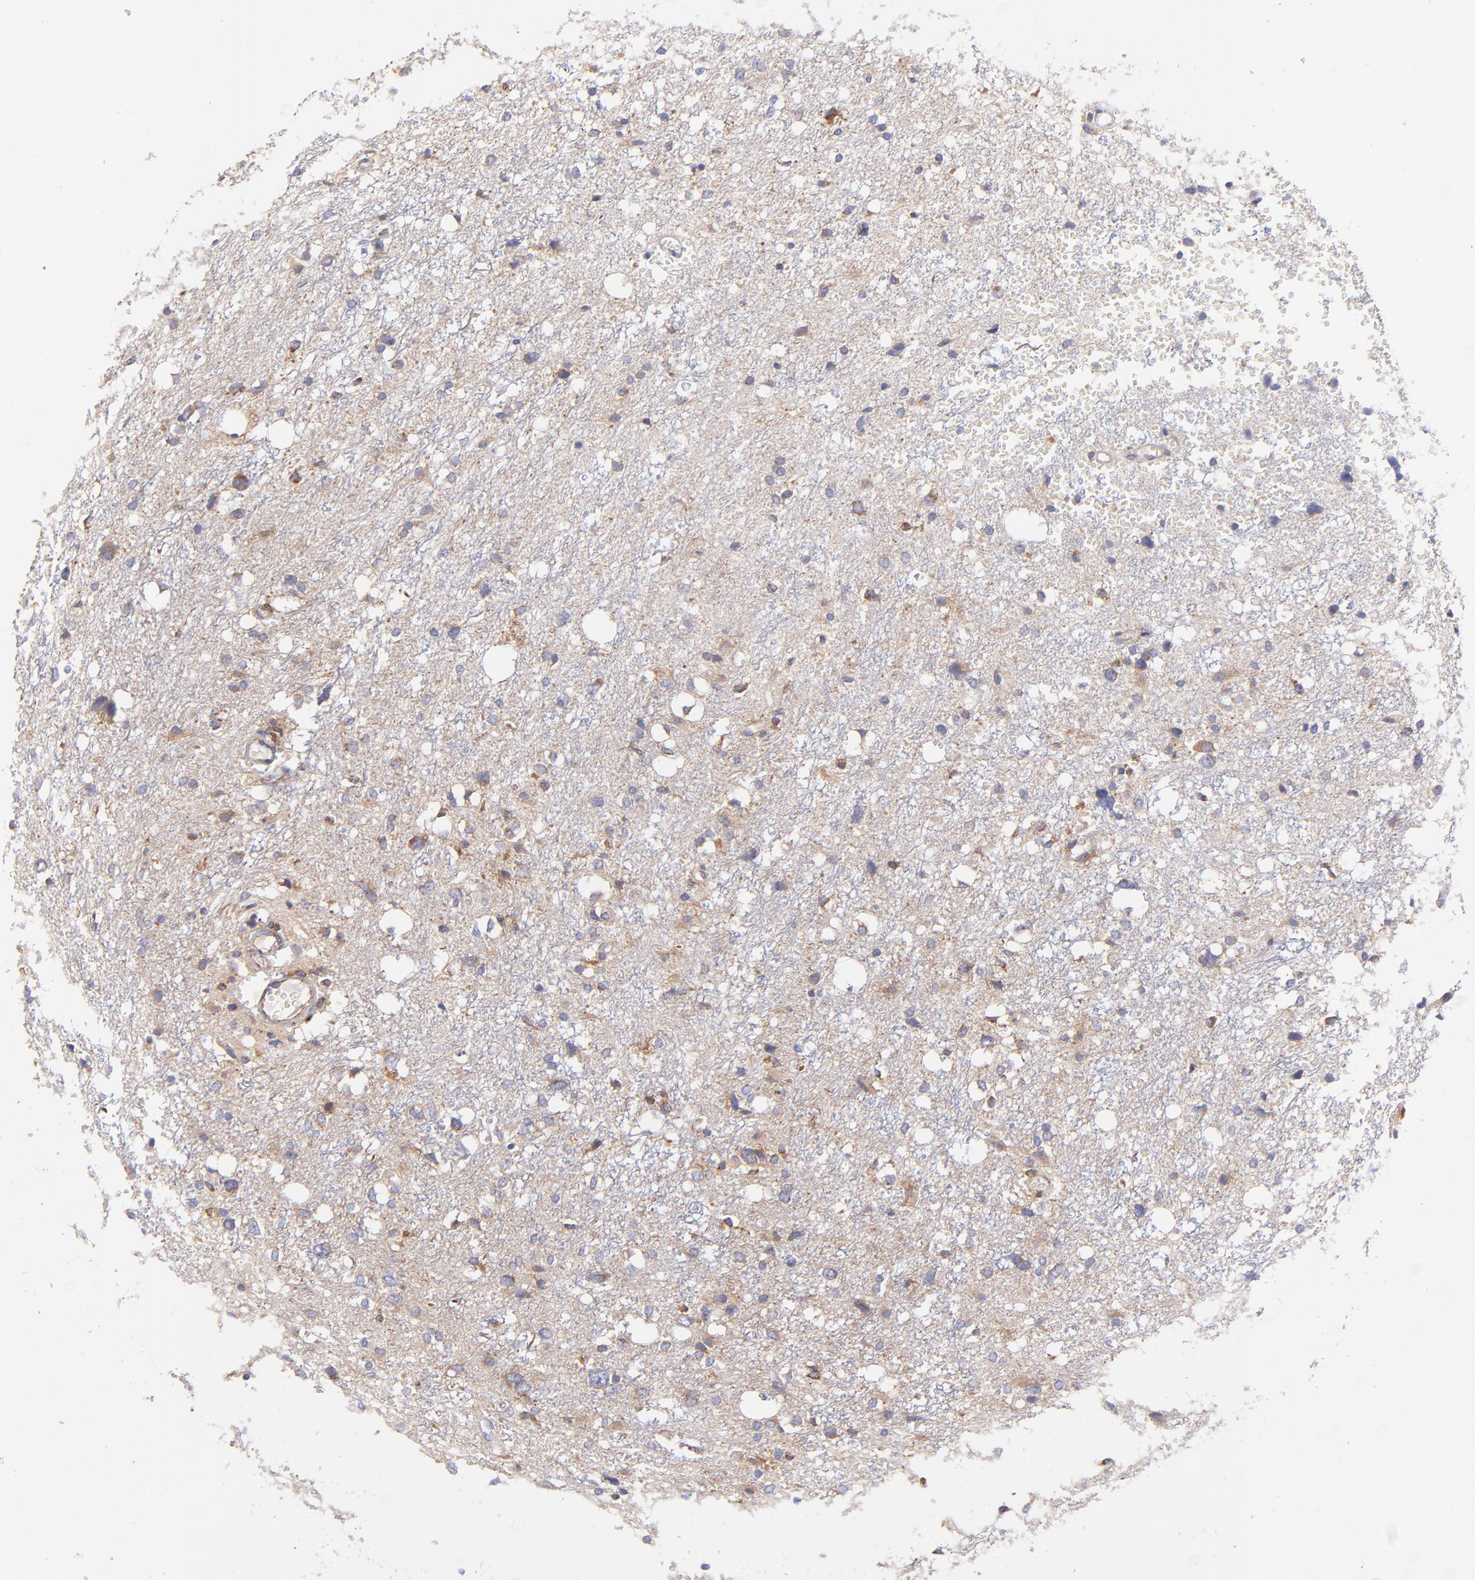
{"staining": {"intensity": "moderate", "quantity": "<25%", "location": "cytoplasmic/membranous"}, "tissue": "glioma", "cell_type": "Tumor cells", "image_type": "cancer", "snomed": [{"axis": "morphology", "description": "Glioma, malignant, High grade"}, {"axis": "topography", "description": "Brain"}], "caption": "Human malignant high-grade glioma stained with a brown dye exhibits moderate cytoplasmic/membranous positive staining in about <25% of tumor cells.", "gene": "PREX1", "patient": {"sex": "female", "age": 59}}